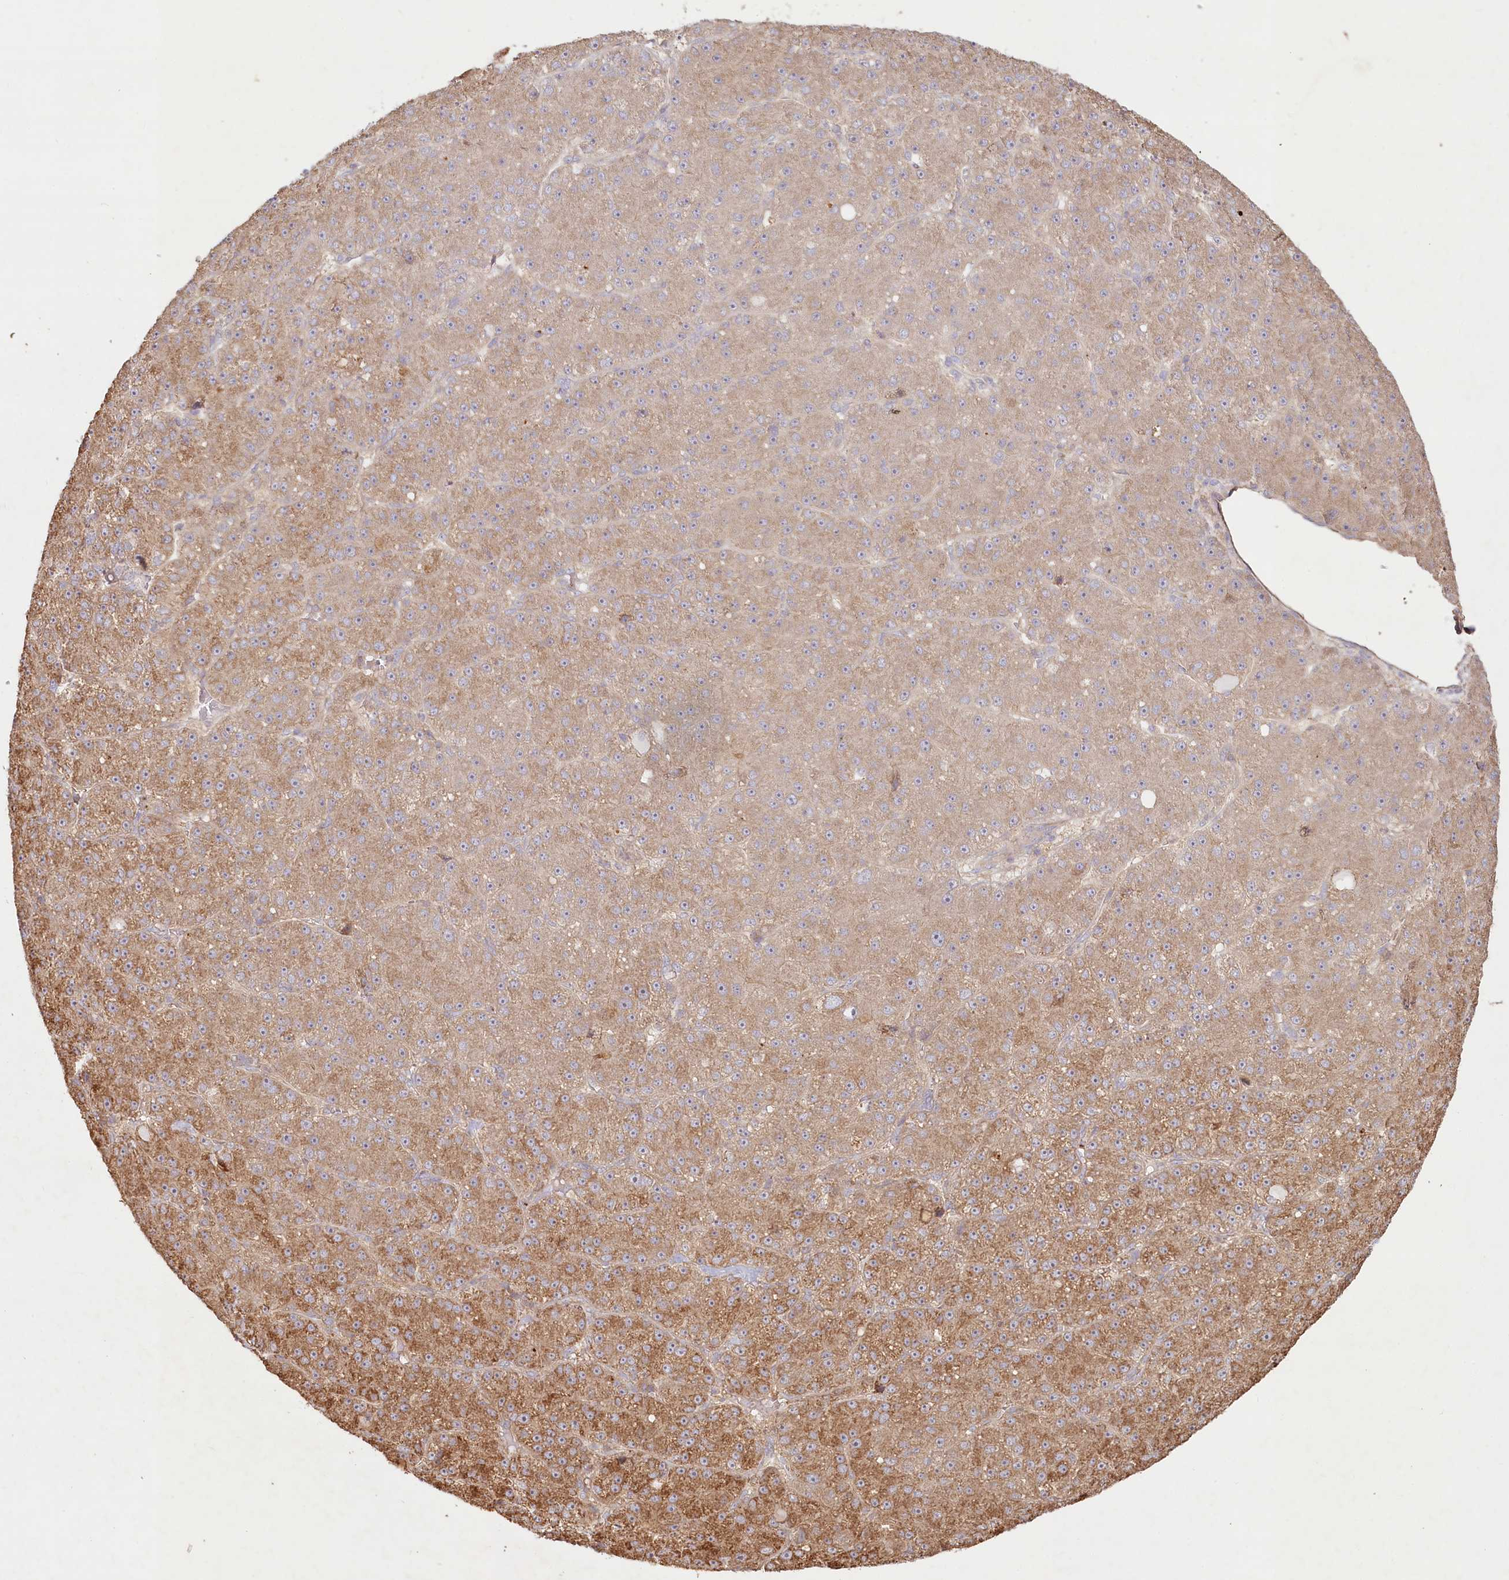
{"staining": {"intensity": "moderate", "quantity": "25%-75%", "location": "cytoplasmic/membranous"}, "tissue": "liver cancer", "cell_type": "Tumor cells", "image_type": "cancer", "snomed": [{"axis": "morphology", "description": "Carcinoma, Hepatocellular, NOS"}, {"axis": "topography", "description": "Liver"}], "caption": "Moderate cytoplasmic/membranous positivity for a protein is seen in approximately 25%-75% of tumor cells of liver cancer using immunohistochemistry (IHC).", "gene": "HAL", "patient": {"sex": "male", "age": 67}}